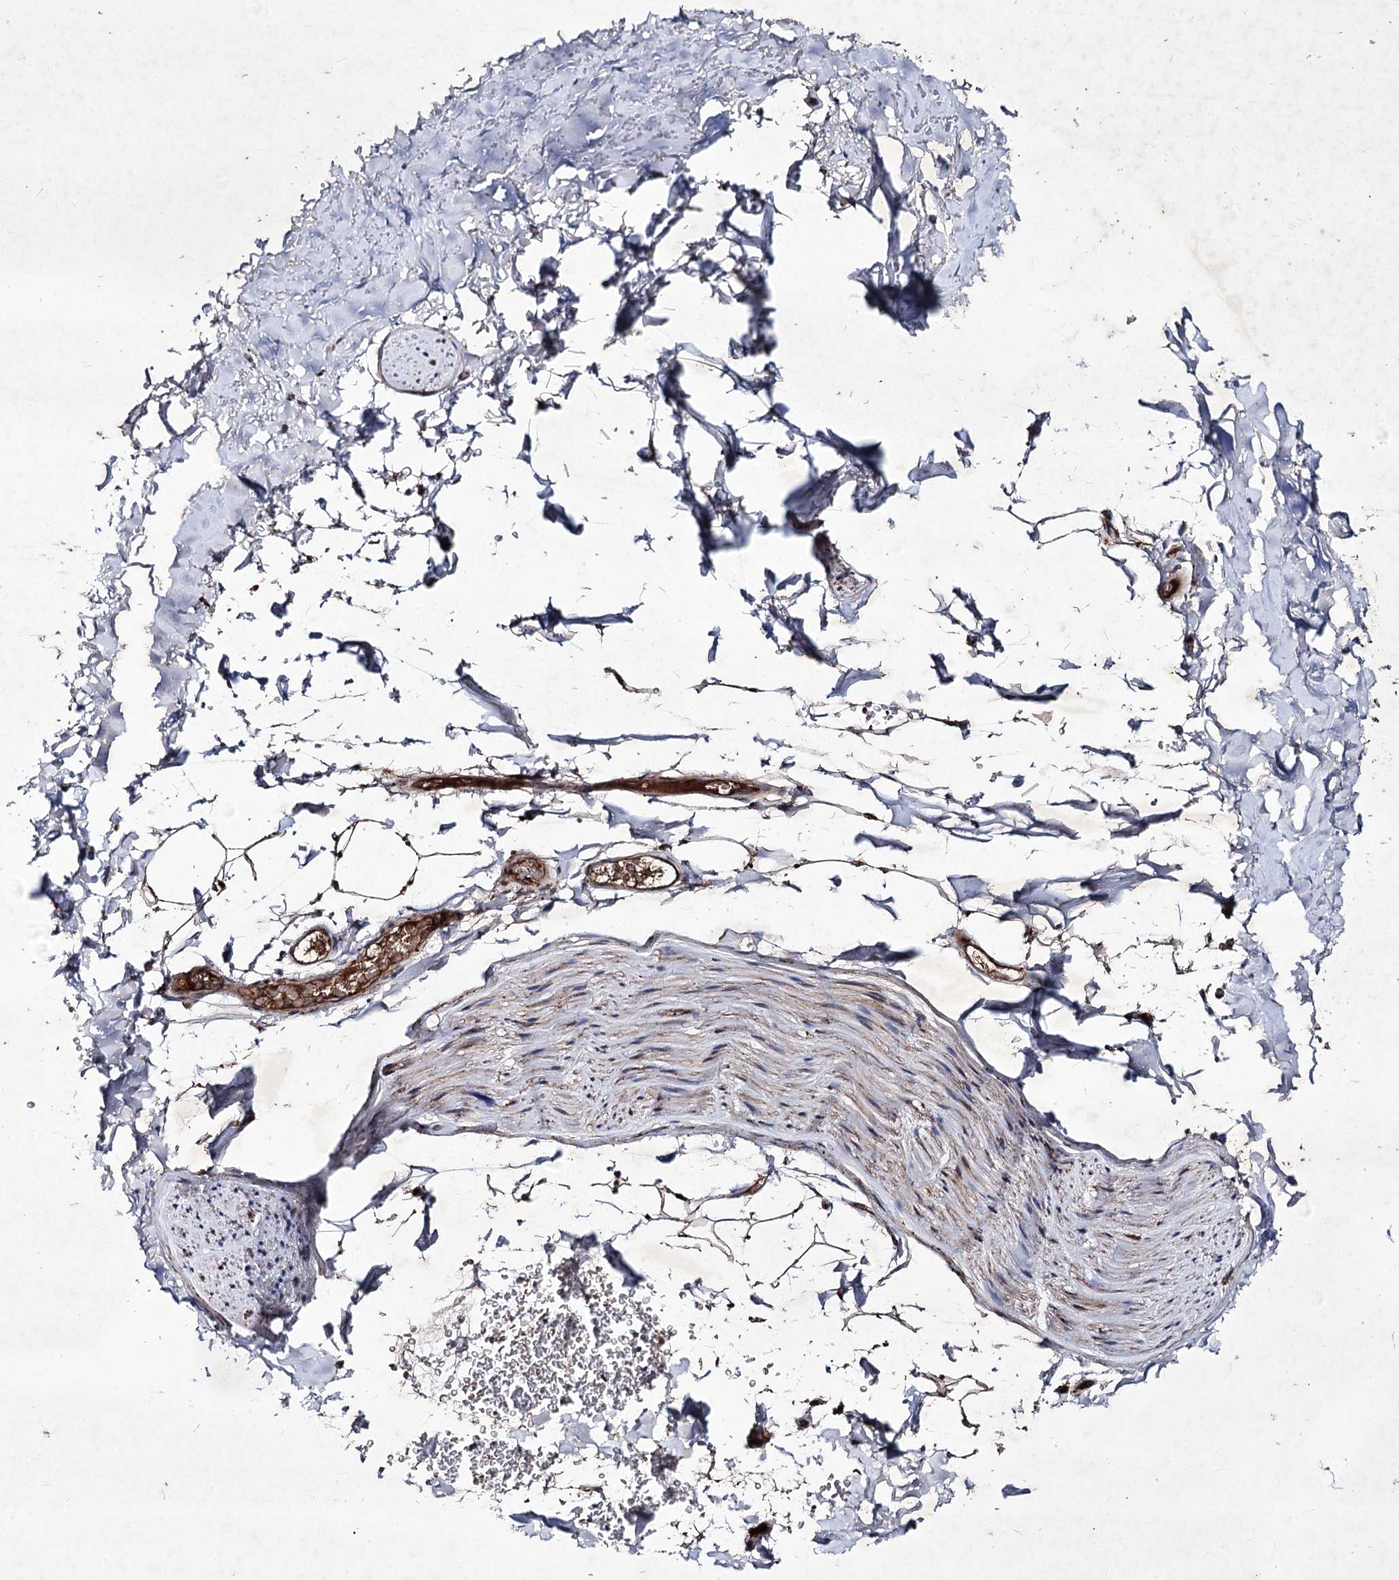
{"staining": {"intensity": "strong", "quantity": "<25%", "location": "cytoplasmic/membranous"}, "tissue": "adipose tissue", "cell_type": "Adipocytes", "image_type": "normal", "snomed": [{"axis": "morphology", "description": "Normal tissue, NOS"}, {"axis": "topography", "description": "Cartilage tissue"}, {"axis": "topography", "description": "Bronchus"}], "caption": "IHC of unremarkable human adipose tissue demonstrates medium levels of strong cytoplasmic/membranous staining in about <25% of adipocytes. Using DAB (brown) and hematoxylin (blue) stains, captured at high magnification using brightfield microscopy.", "gene": "ALG9", "patient": {"sex": "female", "age": 73}}